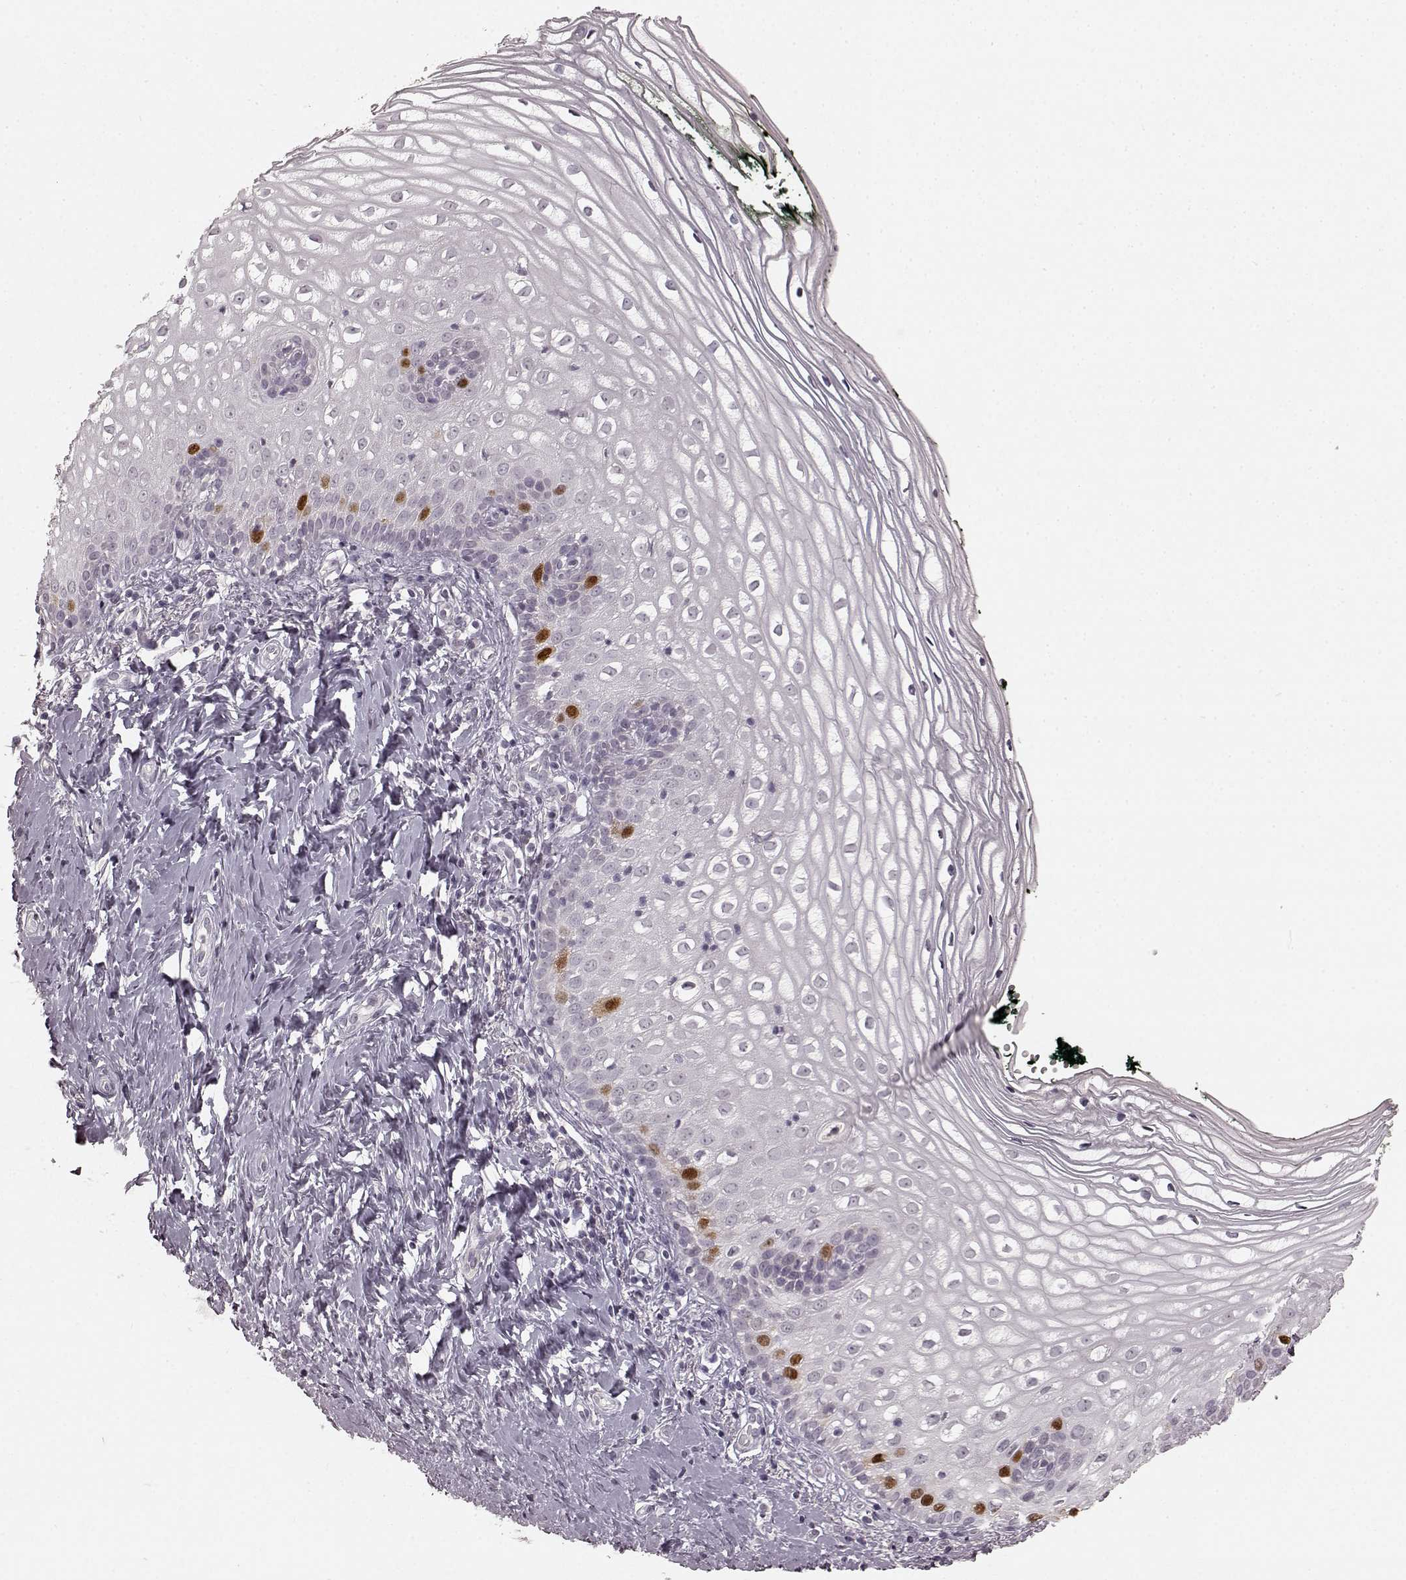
{"staining": {"intensity": "strong", "quantity": "<25%", "location": "nuclear"}, "tissue": "vagina", "cell_type": "Squamous epithelial cells", "image_type": "normal", "snomed": [{"axis": "morphology", "description": "Normal tissue, NOS"}, {"axis": "topography", "description": "Vagina"}], "caption": "Protein staining shows strong nuclear positivity in about <25% of squamous epithelial cells in normal vagina.", "gene": "CCNA2", "patient": {"sex": "female", "age": 47}}